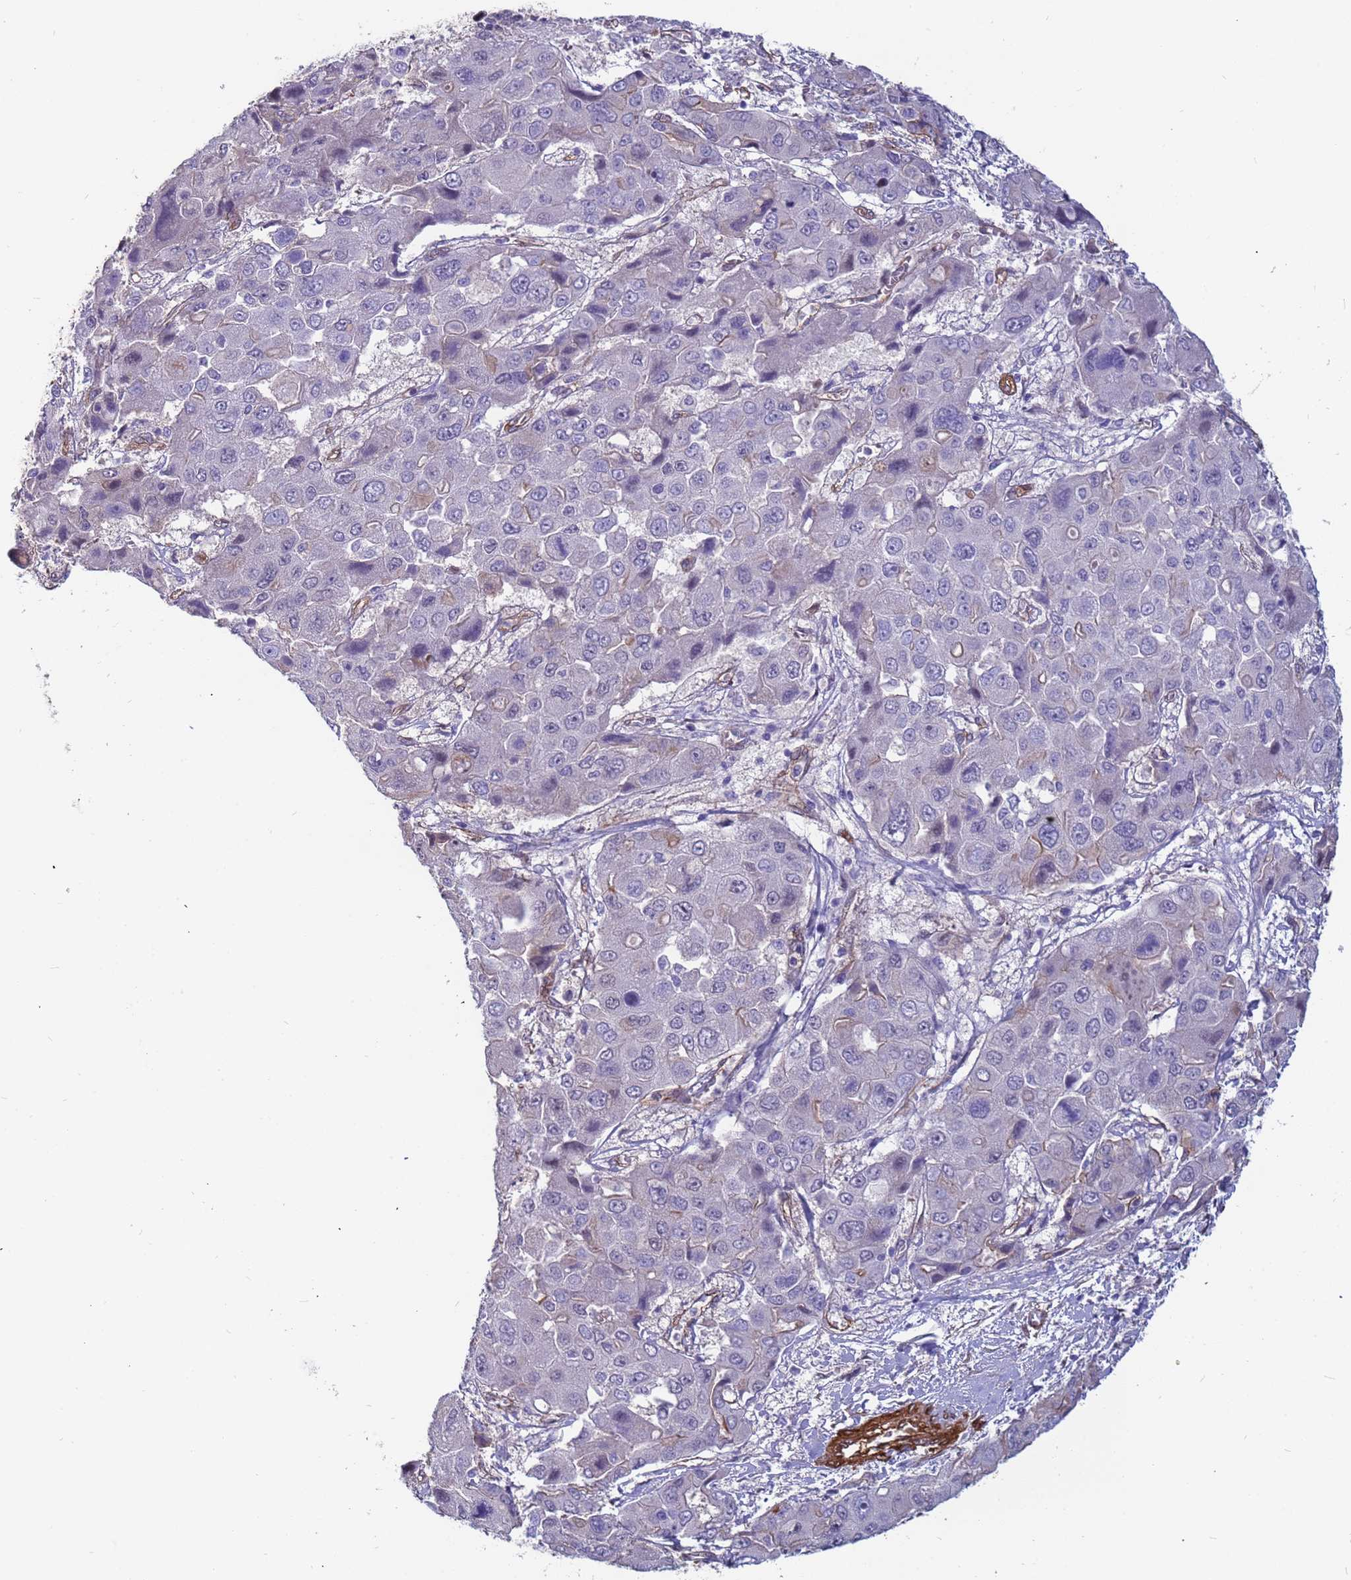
{"staining": {"intensity": "negative", "quantity": "none", "location": "none"}, "tissue": "liver cancer", "cell_type": "Tumor cells", "image_type": "cancer", "snomed": [{"axis": "morphology", "description": "Cholangiocarcinoma"}, {"axis": "topography", "description": "Liver"}], "caption": "A micrograph of human liver cholangiocarcinoma is negative for staining in tumor cells. (Immunohistochemistry (ihc), brightfield microscopy, high magnification).", "gene": "EHD2", "patient": {"sex": "male", "age": 67}}